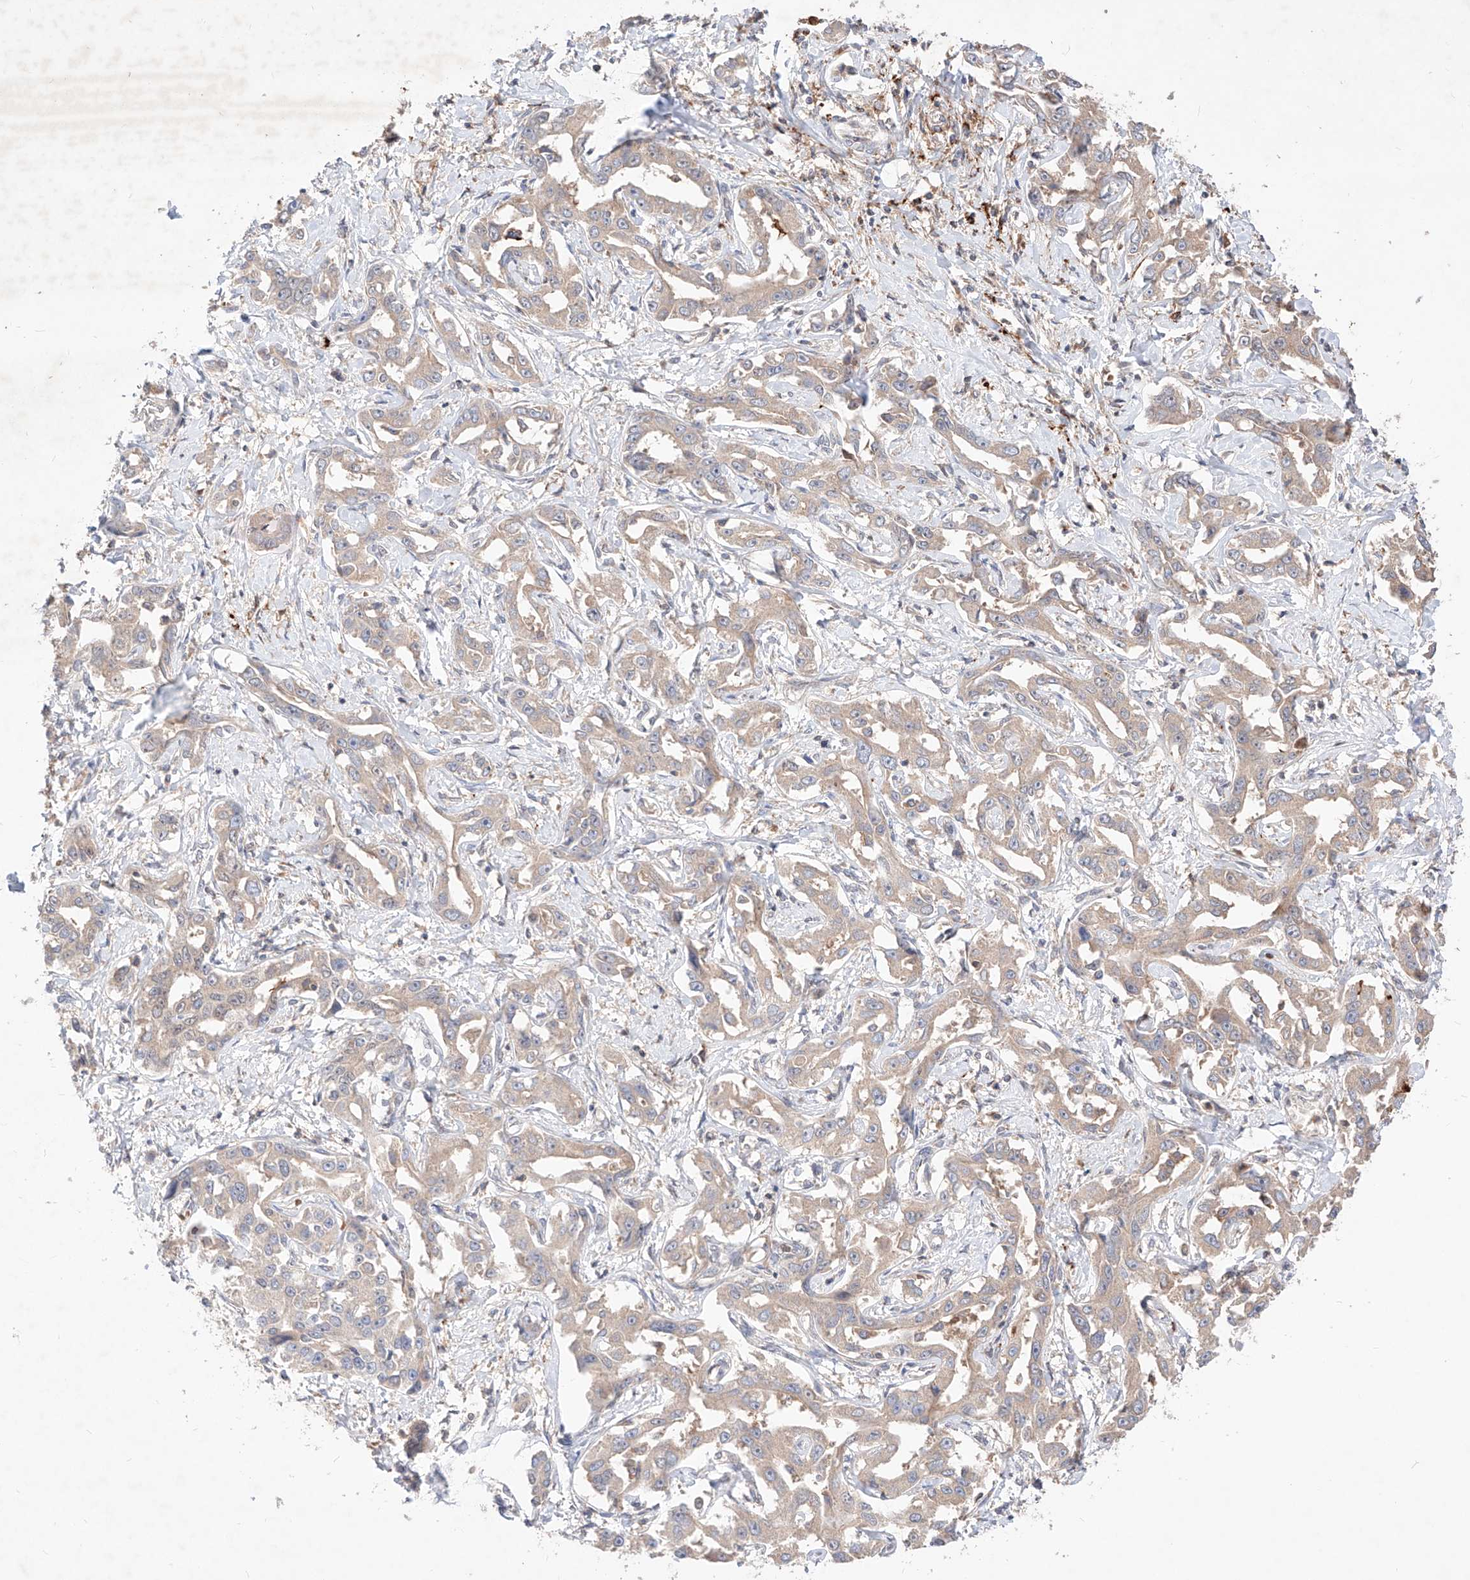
{"staining": {"intensity": "negative", "quantity": "none", "location": "none"}, "tissue": "liver cancer", "cell_type": "Tumor cells", "image_type": "cancer", "snomed": [{"axis": "morphology", "description": "Cholangiocarcinoma"}, {"axis": "topography", "description": "Liver"}], "caption": "Immunohistochemical staining of human cholangiocarcinoma (liver) shows no significant expression in tumor cells. (Immunohistochemistry (ihc), brightfield microscopy, high magnification).", "gene": "TSNAX", "patient": {"sex": "male", "age": 59}}